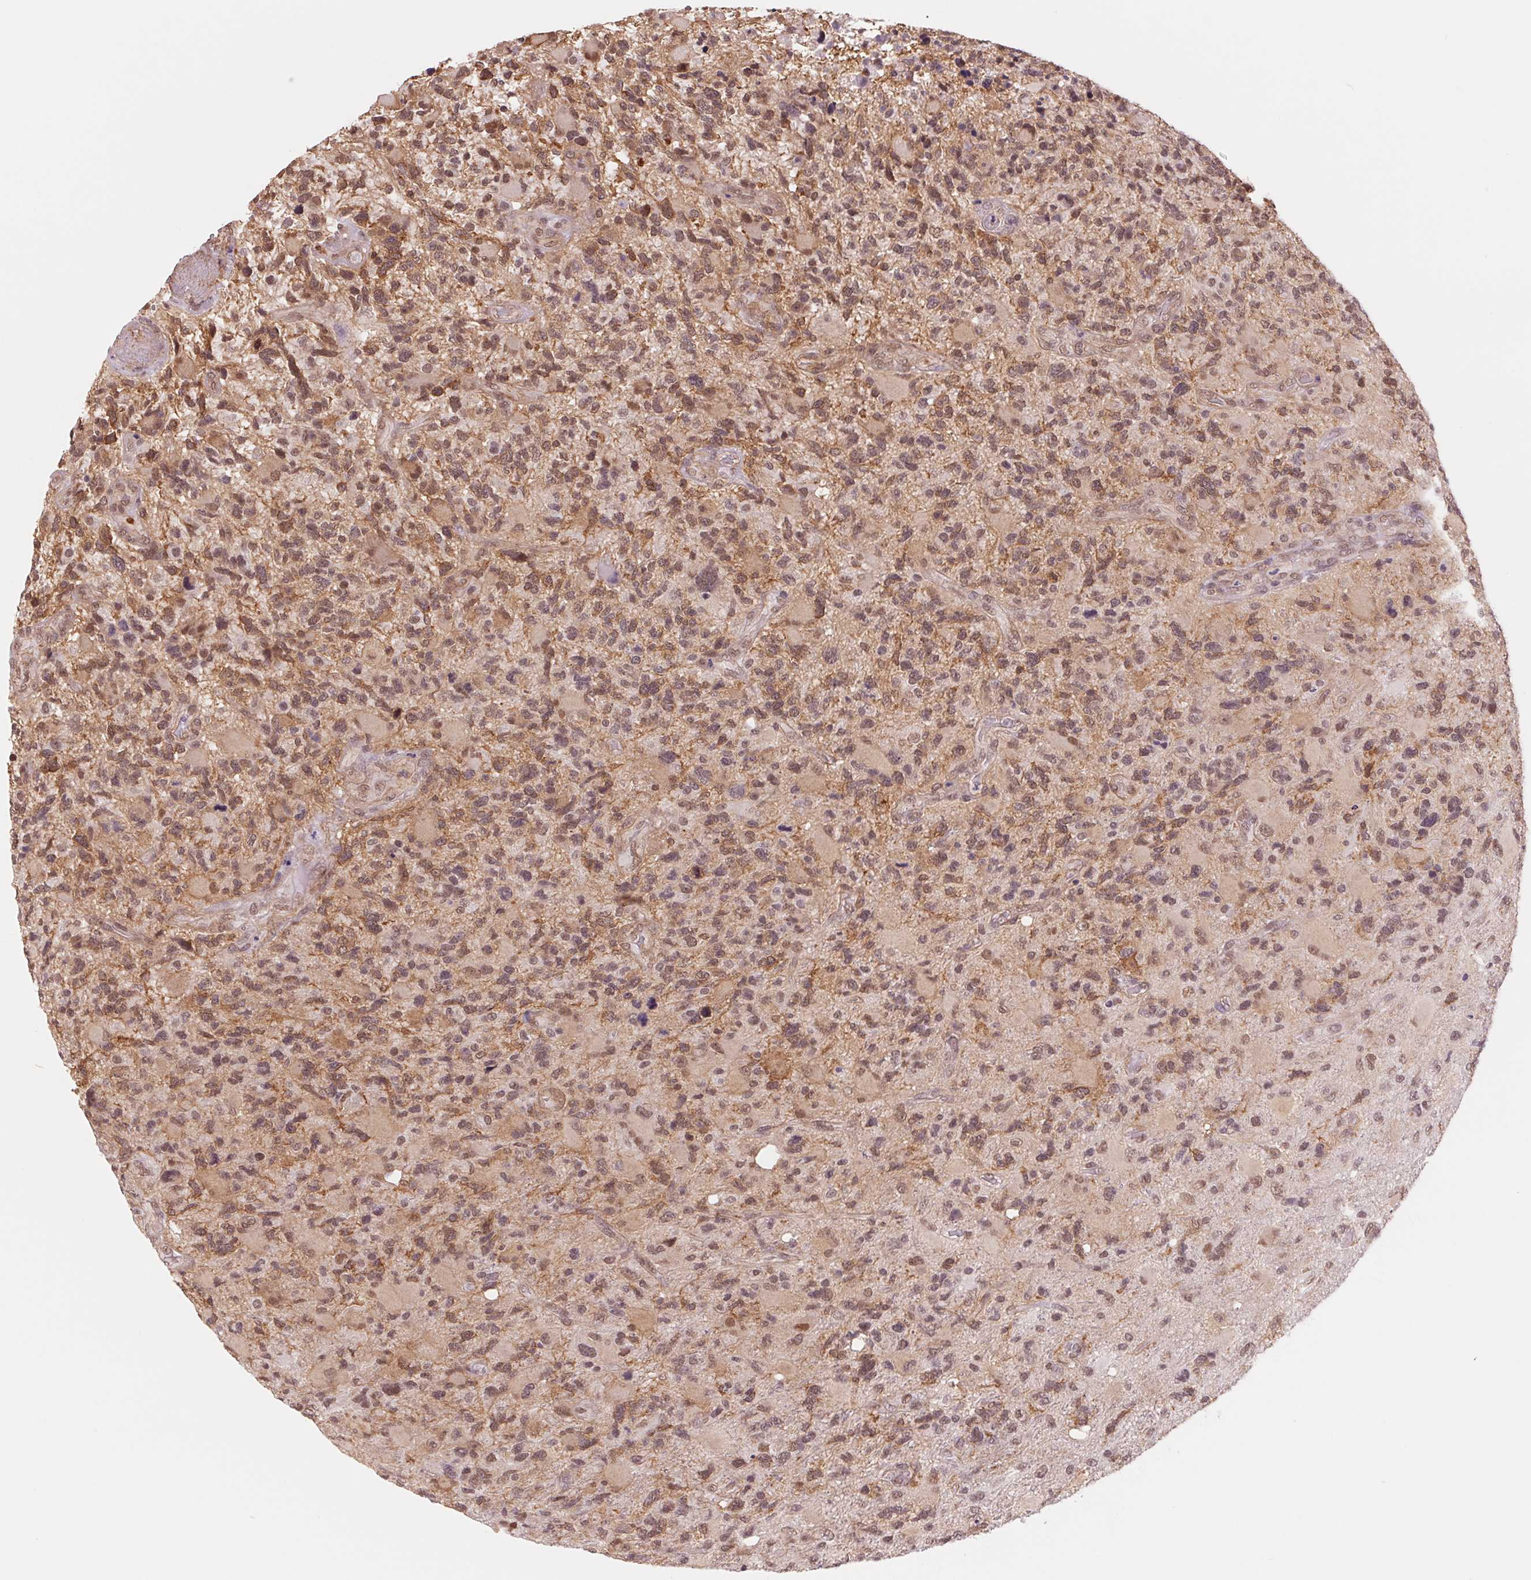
{"staining": {"intensity": "moderate", "quantity": ">75%", "location": "nuclear"}, "tissue": "glioma", "cell_type": "Tumor cells", "image_type": "cancer", "snomed": [{"axis": "morphology", "description": "Glioma, malignant, High grade"}, {"axis": "topography", "description": "Brain"}], "caption": "High-magnification brightfield microscopy of high-grade glioma (malignant) stained with DAB (brown) and counterstained with hematoxylin (blue). tumor cells exhibit moderate nuclear staining is identified in about>75% of cells. The staining is performed using DAB brown chromogen to label protein expression. The nuclei are counter-stained blue using hematoxylin.", "gene": "BCAT1", "patient": {"sex": "female", "age": 71}}